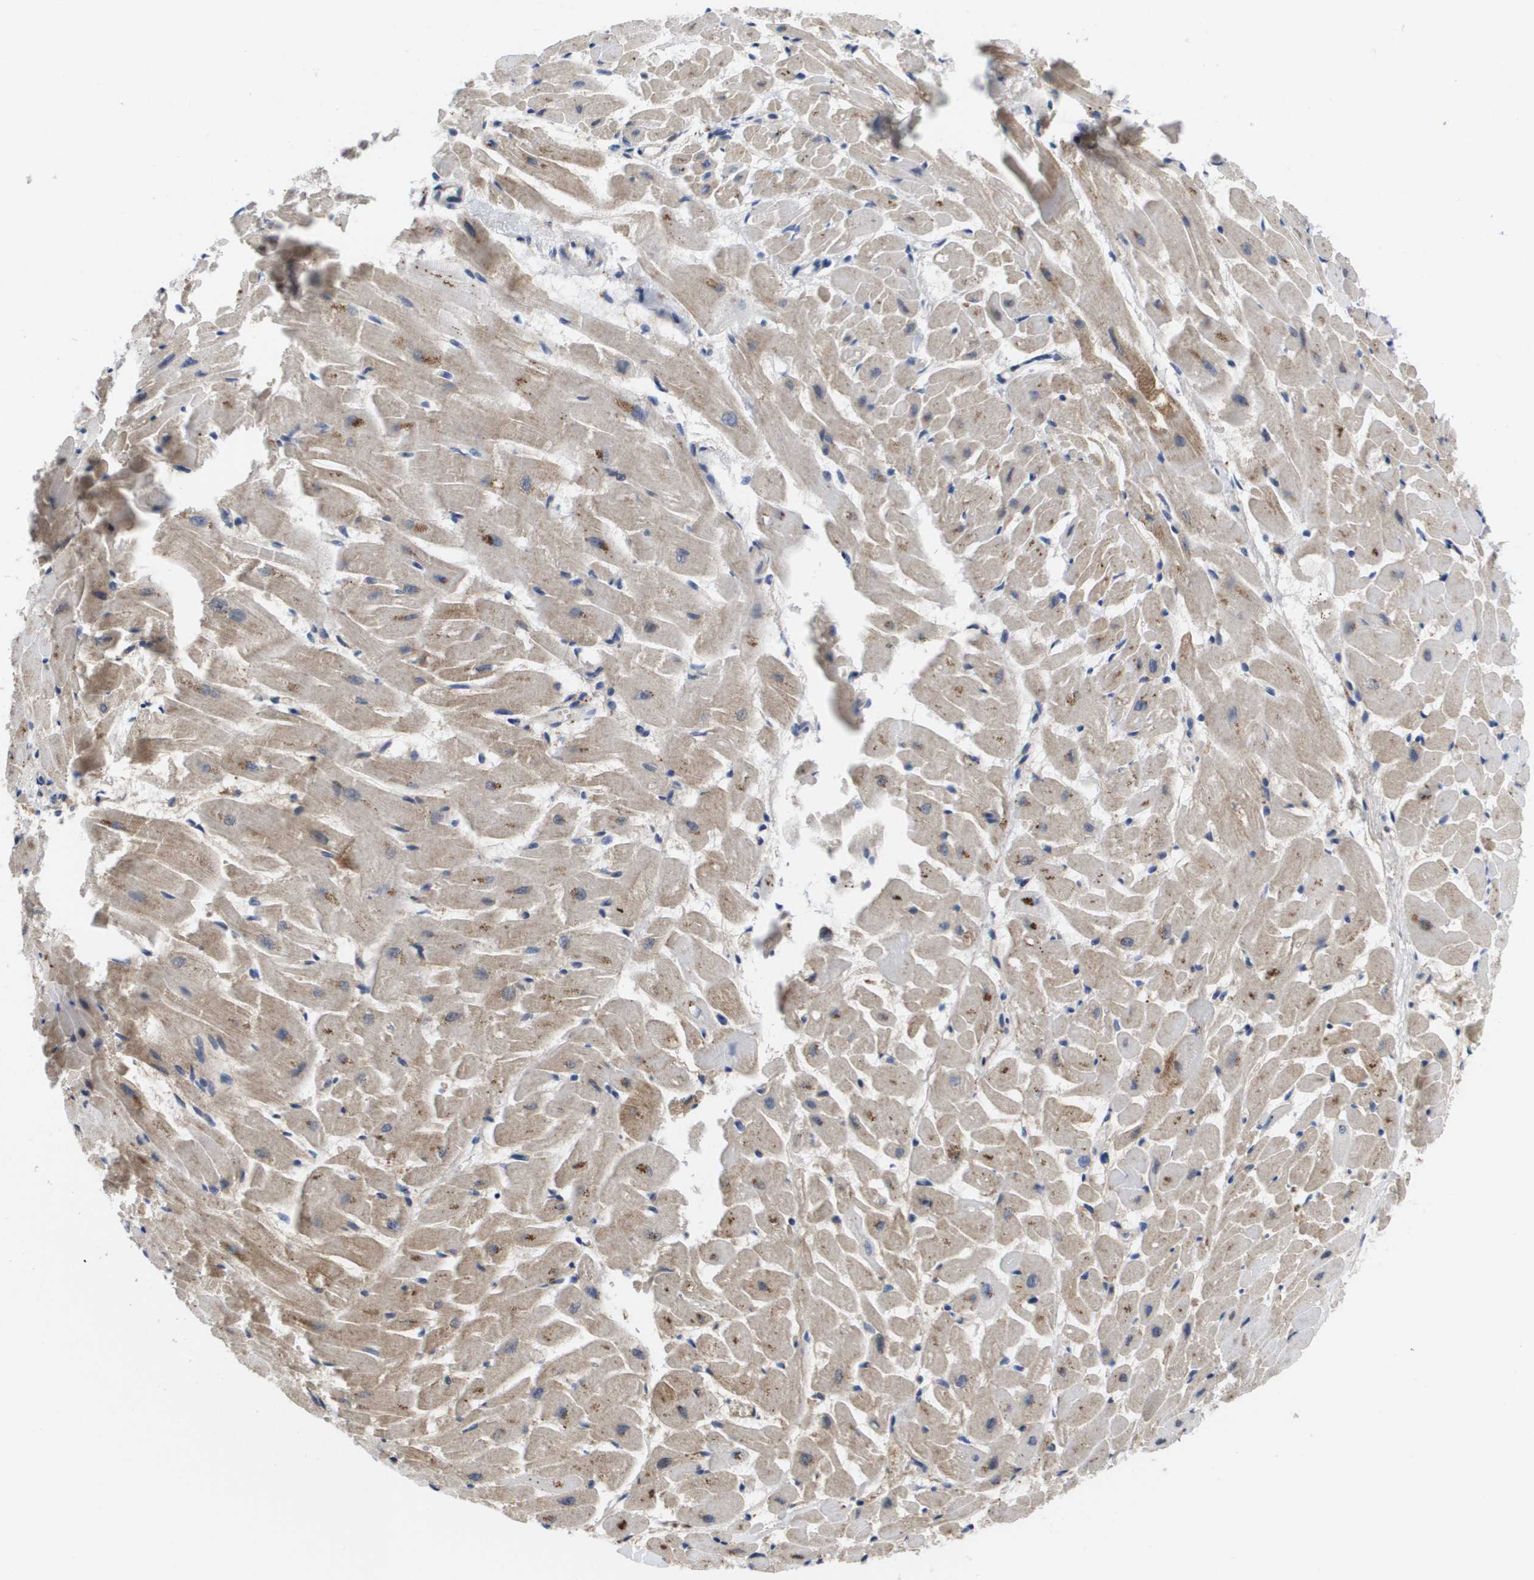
{"staining": {"intensity": "weak", "quantity": ">75%", "location": "cytoplasmic/membranous"}, "tissue": "heart muscle", "cell_type": "Cardiomyocytes", "image_type": "normal", "snomed": [{"axis": "morphology", "description": "Normal tissue, NOS"}, {"axis": "topography", "description": "Heart"}], "caption": "This photomicrograph exhibits benign heart muscle stained with immunohistochemistry (IHC) to label a protein in brown. The cytoplasmic/membranous of cardiomyocytes show weak positivity for the protein. Nuclei are counter-stained blue.", "gene": "SERPINC1", "patient": {"sex": "female", "age": 19}}